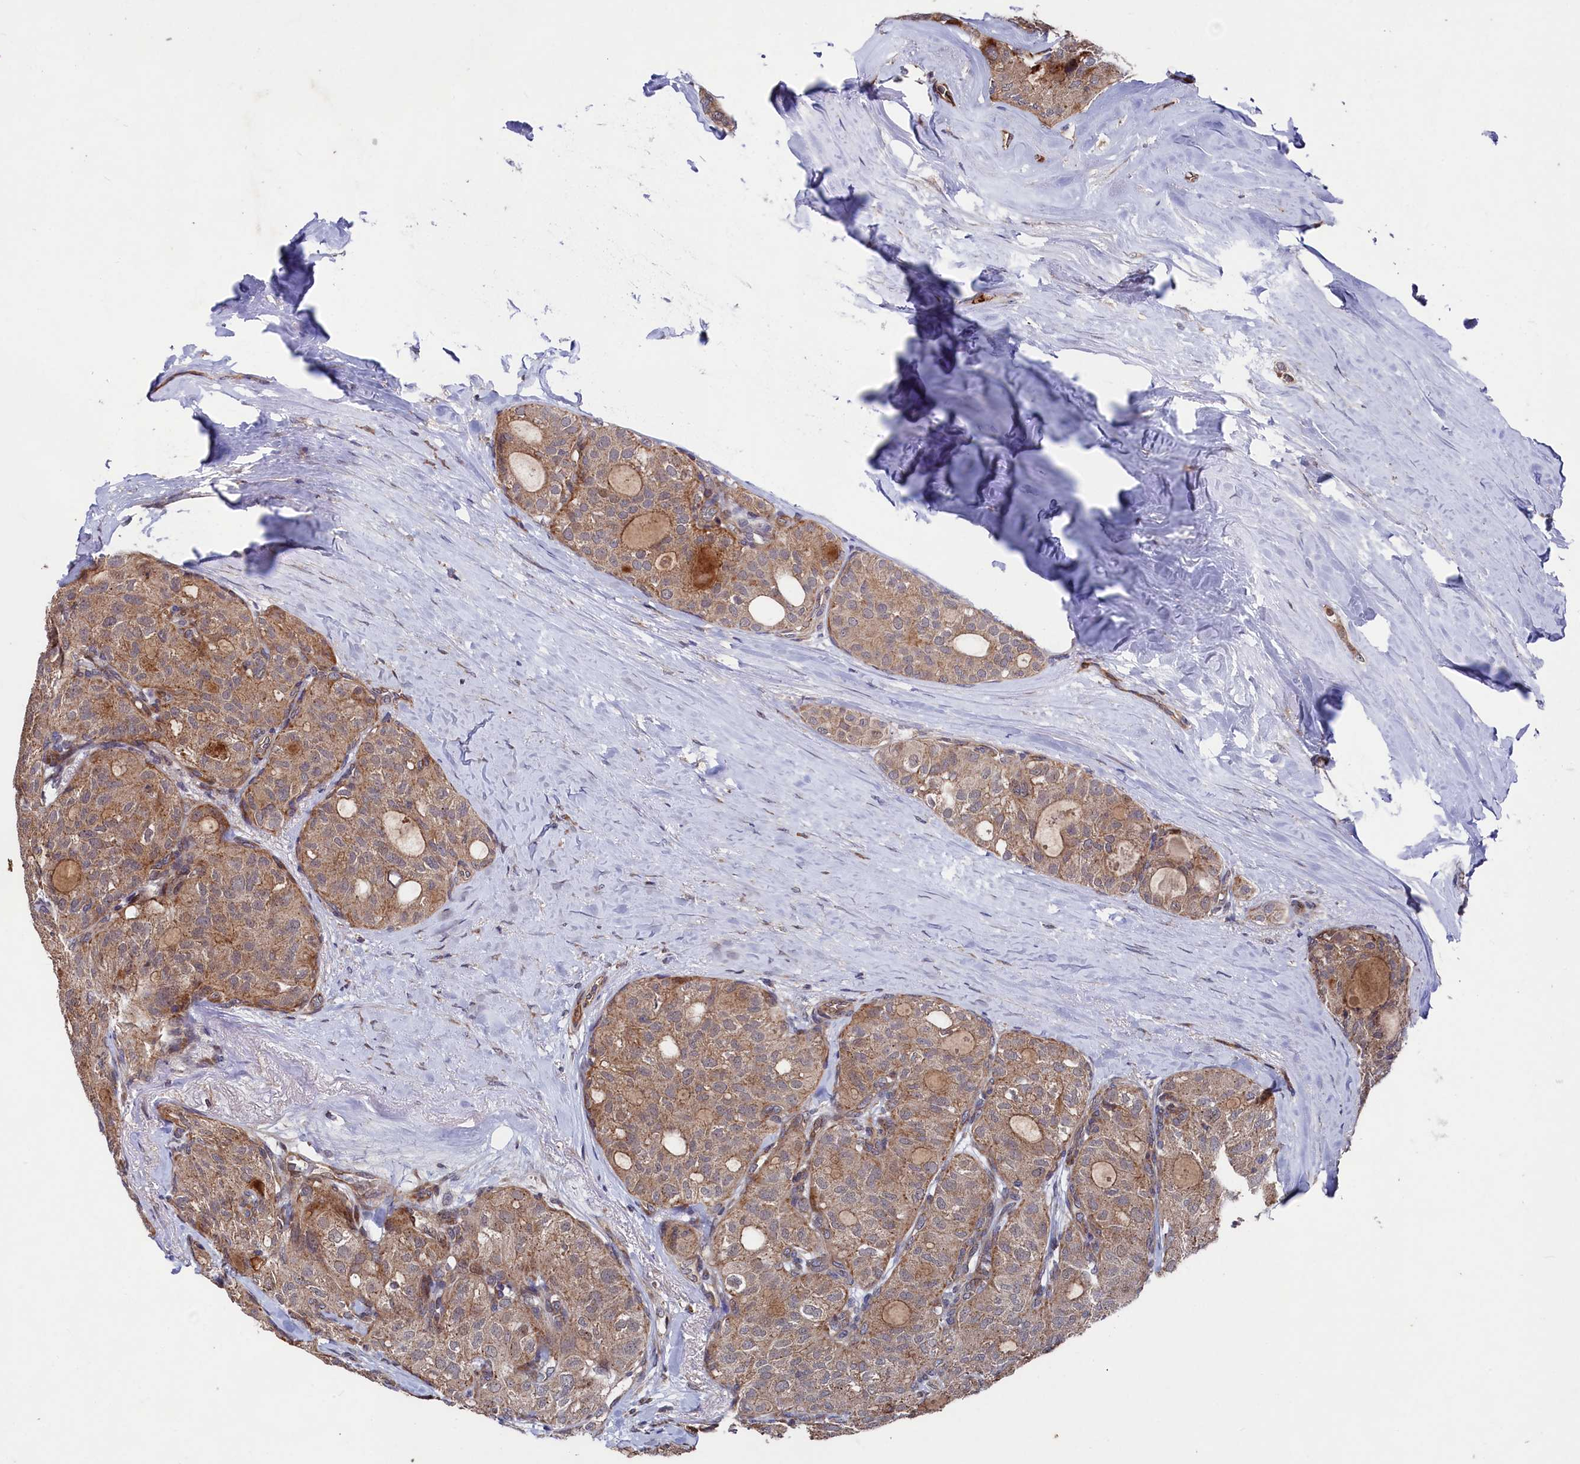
{"staining": {"intensity": "moderate", "quantity": ">75%", "location": "cytoplasmic/membranous"}, "tissue": "thyroid cancer", "cell_type": "Tumor cells", "image_type": "cancer", "snomed": [{"axis": "morphology", "description": "Follicular adenoma carcinoma, NOS"}, {"axis": "topography", "description": "Thyroid gland"}], "caption": "The micrograph exhibits a brown stain indicating the presence of a protein in the cytoplasmic/membranous of tumor cells in thyroid cancer.", "gene": "SUPV3L1", "patient": {"sex": "male", "age": 75}}